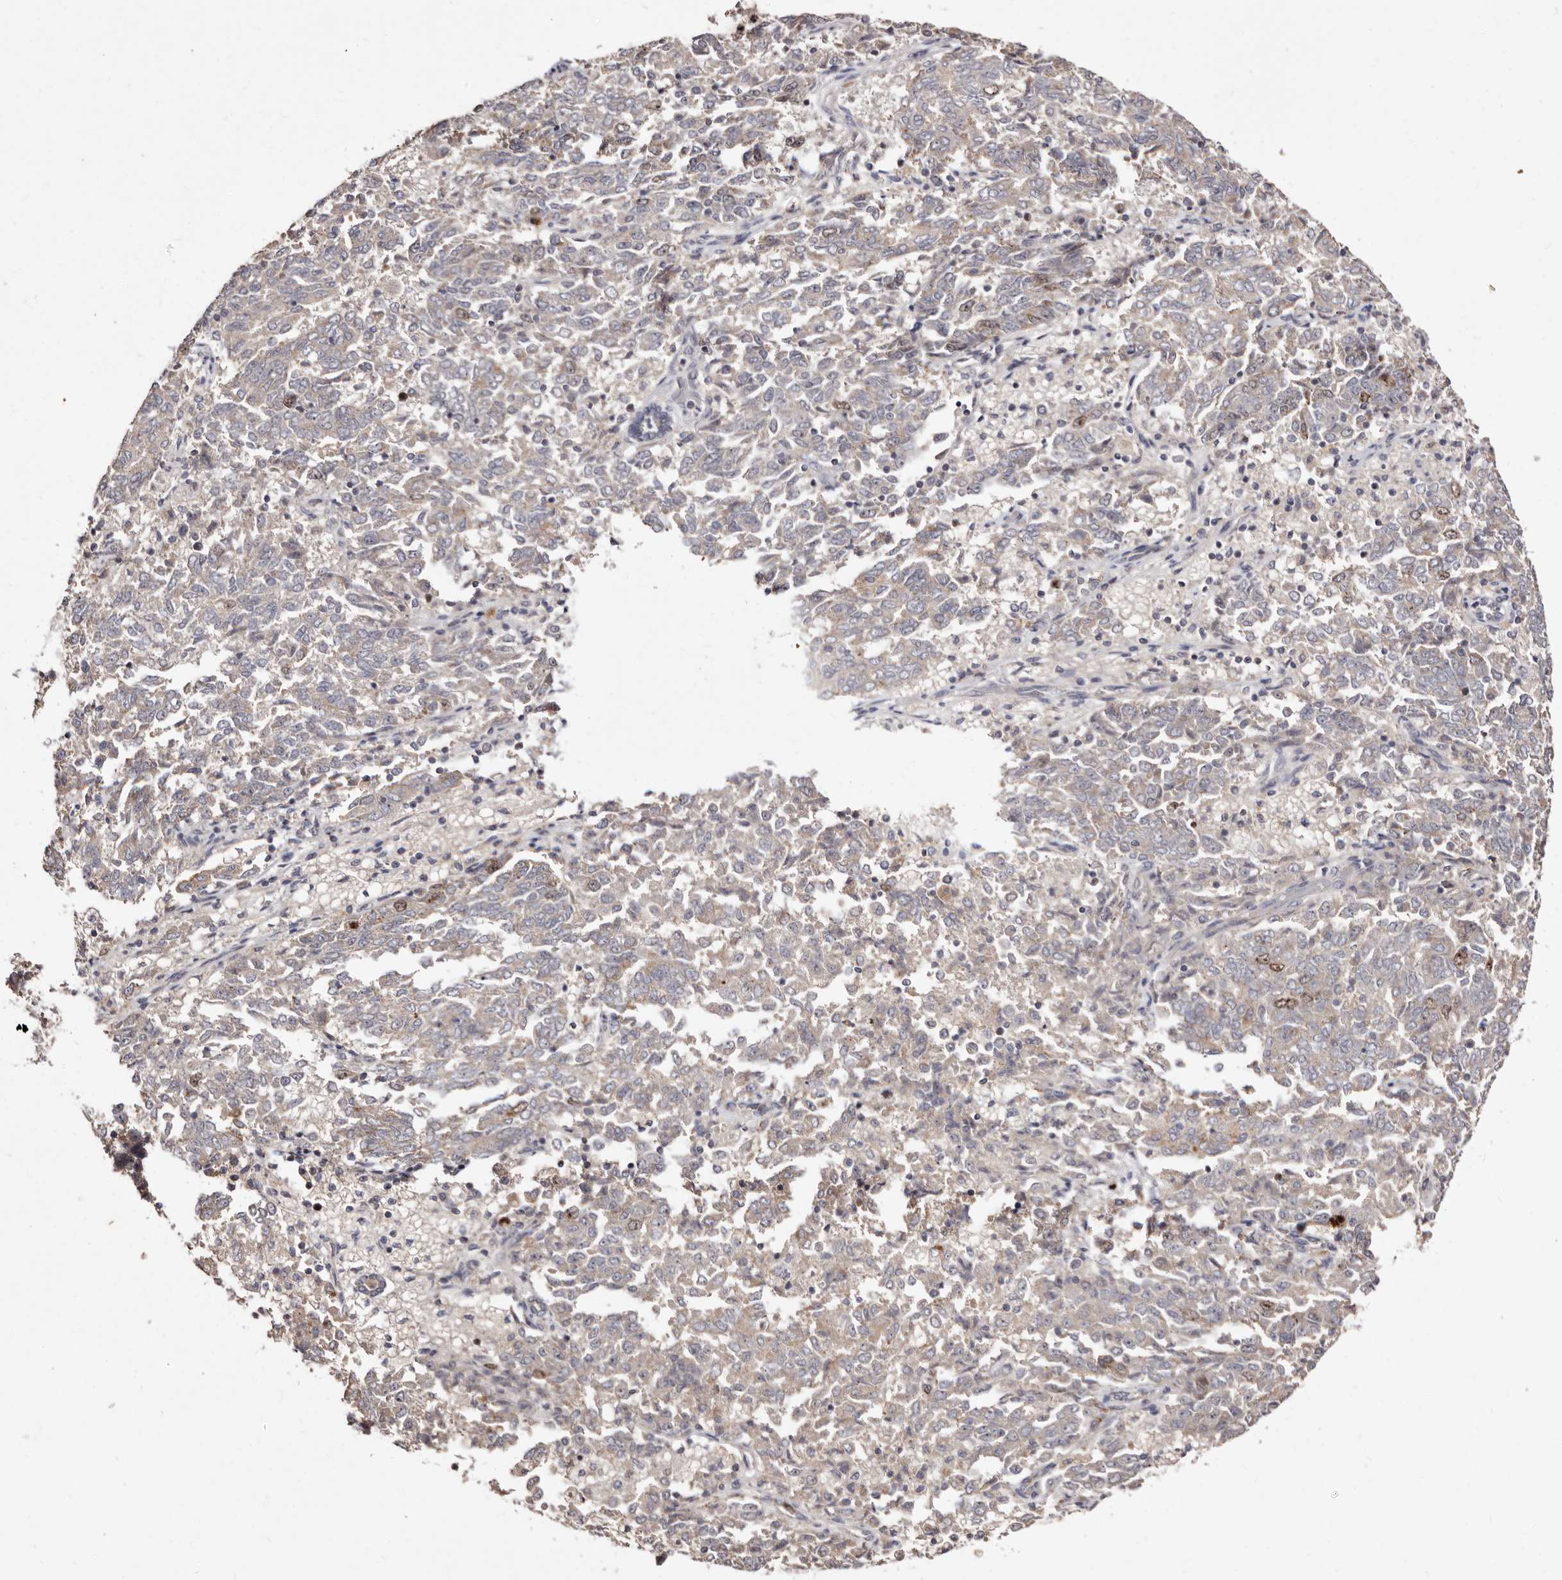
{"staining": {"intensity": "weak", "quantity": "25%-75%", "location": "cytoplasmic/membranous,nuclear"}, "tissue": "endometrial cancer", "cell_type": "Tumor cells", "image_type": "cancer", "snomed": [{"axis": "morphology", "description": "Adenocarcinoma, NOS"}, {"axis": "topography", "description": "Endometrium"}], "caption": "This image reveals adenocarcinoma (endometrial) stained with immunohistochemistry (IHC) to label a protein in brown. The cytoplasmic/membranous and nuclear of tumor cells show weak positivity for the protein. Nuclei are counter-stained blue.", "gene": "CDCA8", "patient": {"sex": "female", "age": 80}}